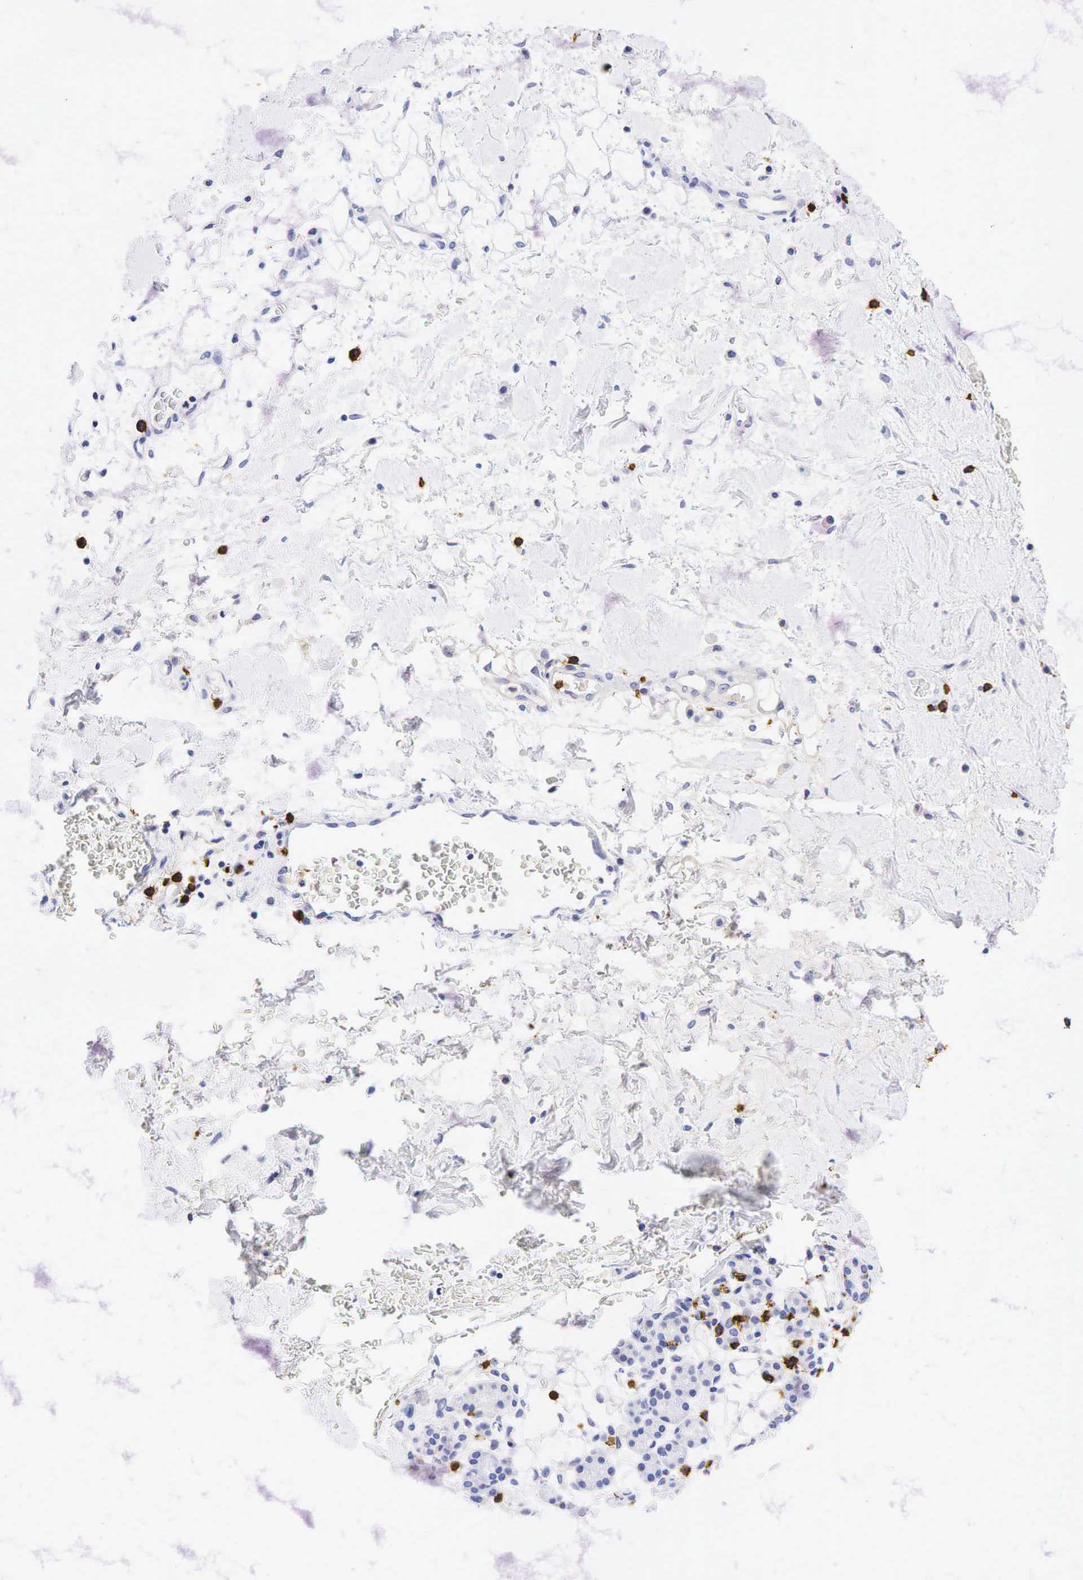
{"staining": {"intensity": "negative", "quantity": "none", "location": "none"}, "tissue": "skin cancer", "cell_type": "Tumor cells", "image_type": "cancer", "snomed": [{"axis": "morphology", "description": "Squamous cell carcinoma, NOS"}, {"axis": "topography", "description": "Skin"}], "caption": "This micrograph is of squamous cell carcinoma (skin) stained with immunohistochemistry (IHC) to label a protein in brown with the nuclei are counter-stained blue. There is no staining in tumor cells.", "gene": "CD8A", "patient": {"sex": "male", "age": 84}}